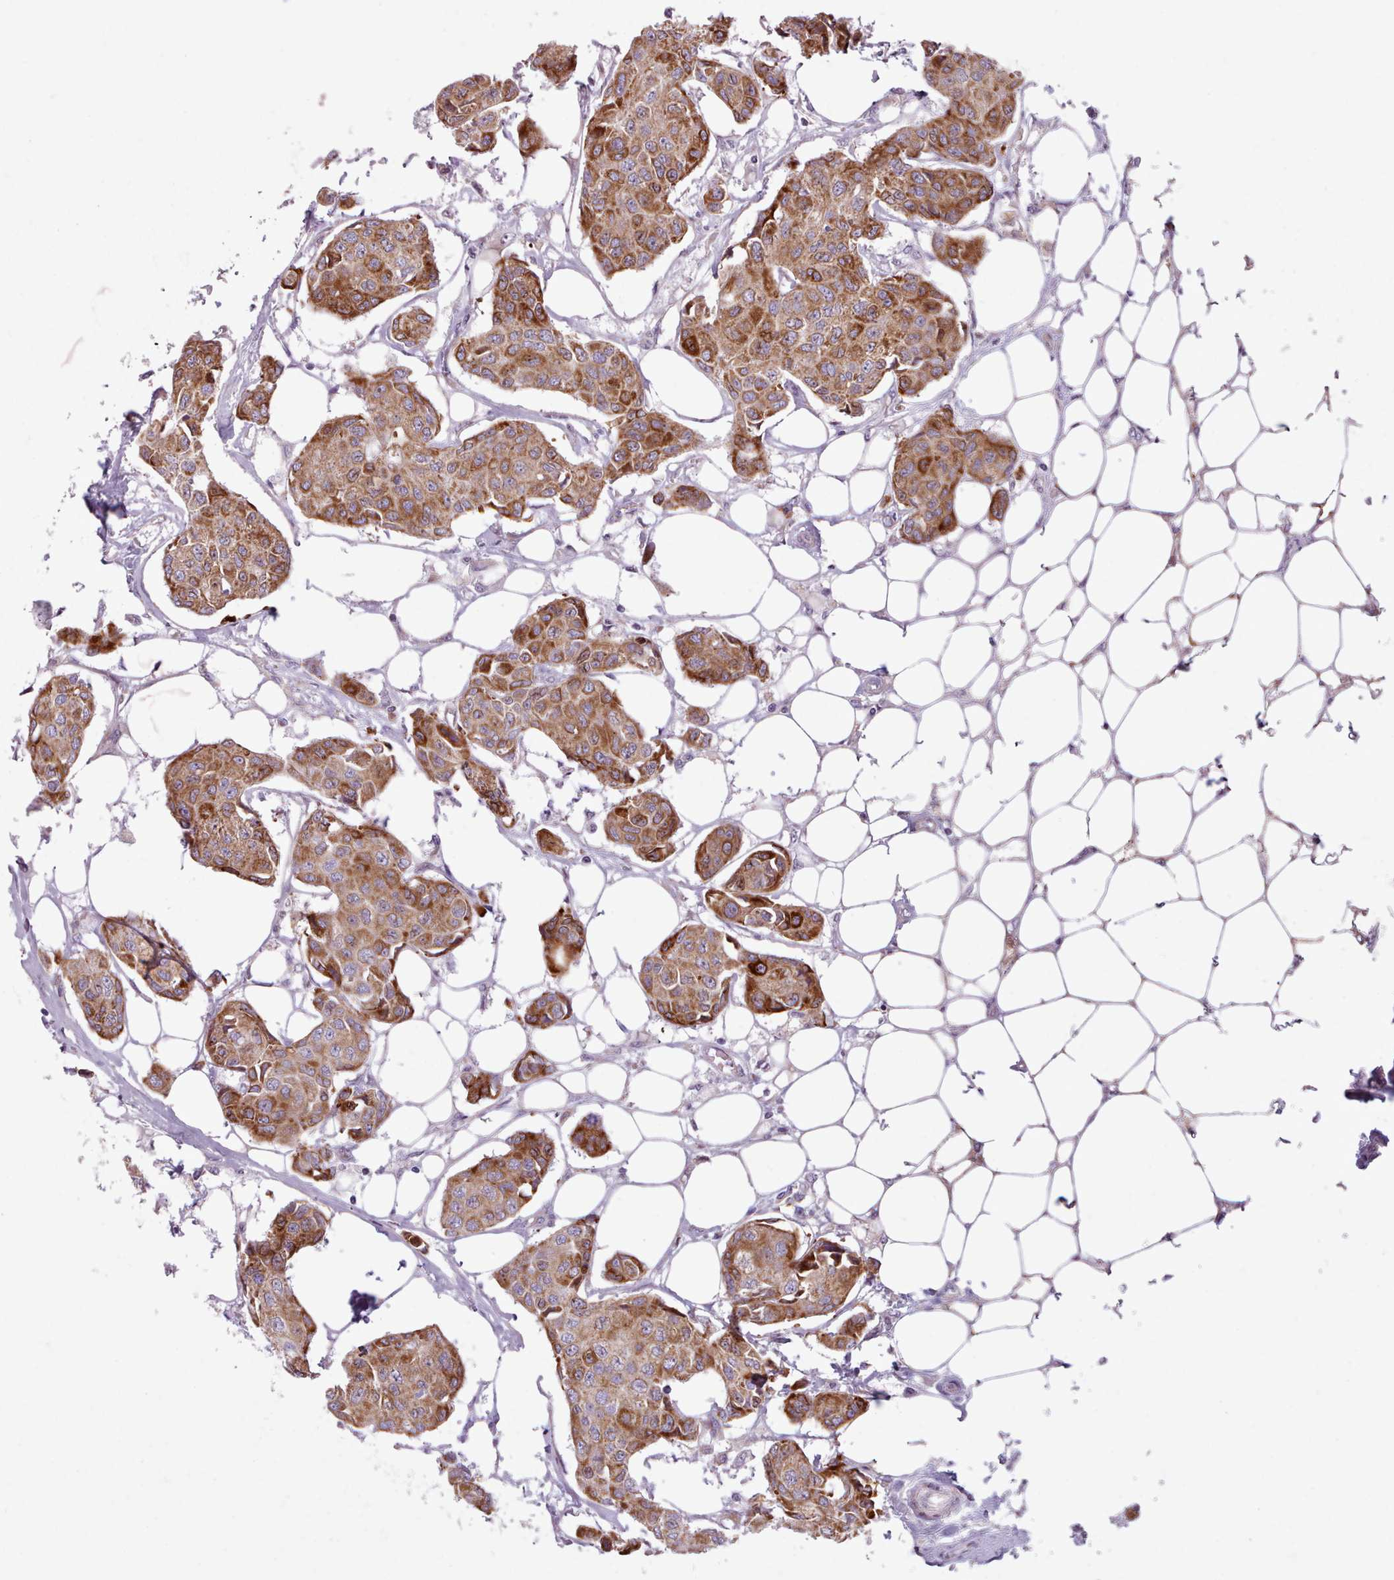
{"staining": {"intensity": "strong", "quantity": ">75%", "location": "cytoplasmic/membranous"}, "tissue": "breast cancer", "cell_type": "Tumor cells", "image_type": "cancer", "snomed": [{"axis": "morphology", "description": "Duct carcinoma"}, {"axis": "topography", "description": "Breast"}, {"axis": "topography", "description": "Lymph node"}], "caption": "A micrograph showing strong cytoplasmic/membranous staining in about >75% of tumor cells in breast cancer, as visualized by brown immunohistochemical staining.", "gene": "AVL9", "patient": {"sex": "female", "age": 80}}